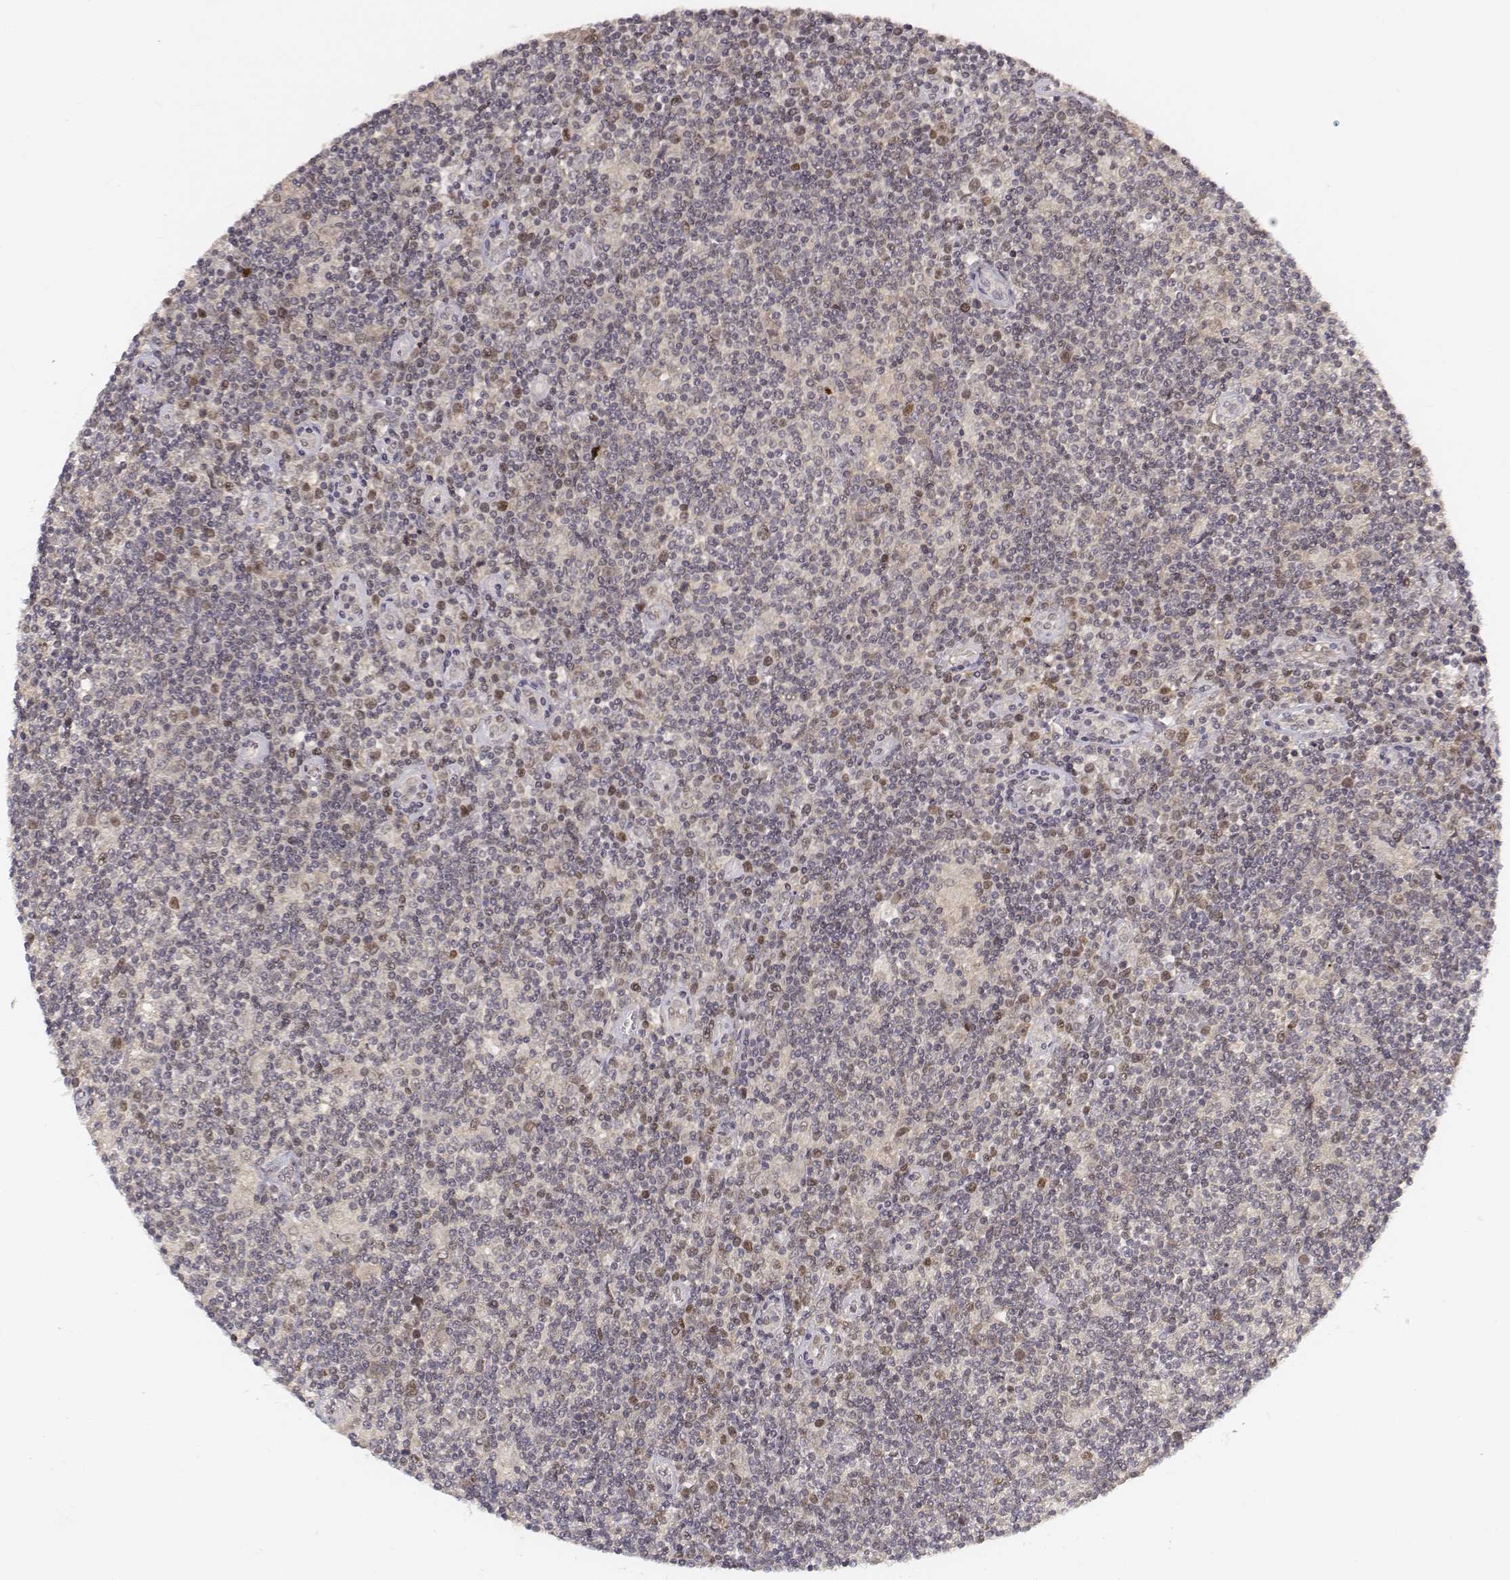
{"staining": {"intensity": "negative", "quantity": "none", "location": "none"}, "tissue": "lymphoma", "cell_type": "Tumor cells", "image_type": "cancer", "snomed": [{"axis": "morphology", "description": "Hodgkin's disease, NOS"}, {"axis": "topography", "description": "Lymph node"}], "caption": "The immunohistochemistry (IHC) image has no significant expression in tumor cells of Hodgkin's disease tissue.", "gene": "FANCD2", "patient": {"sex": "male", "age": 40}}